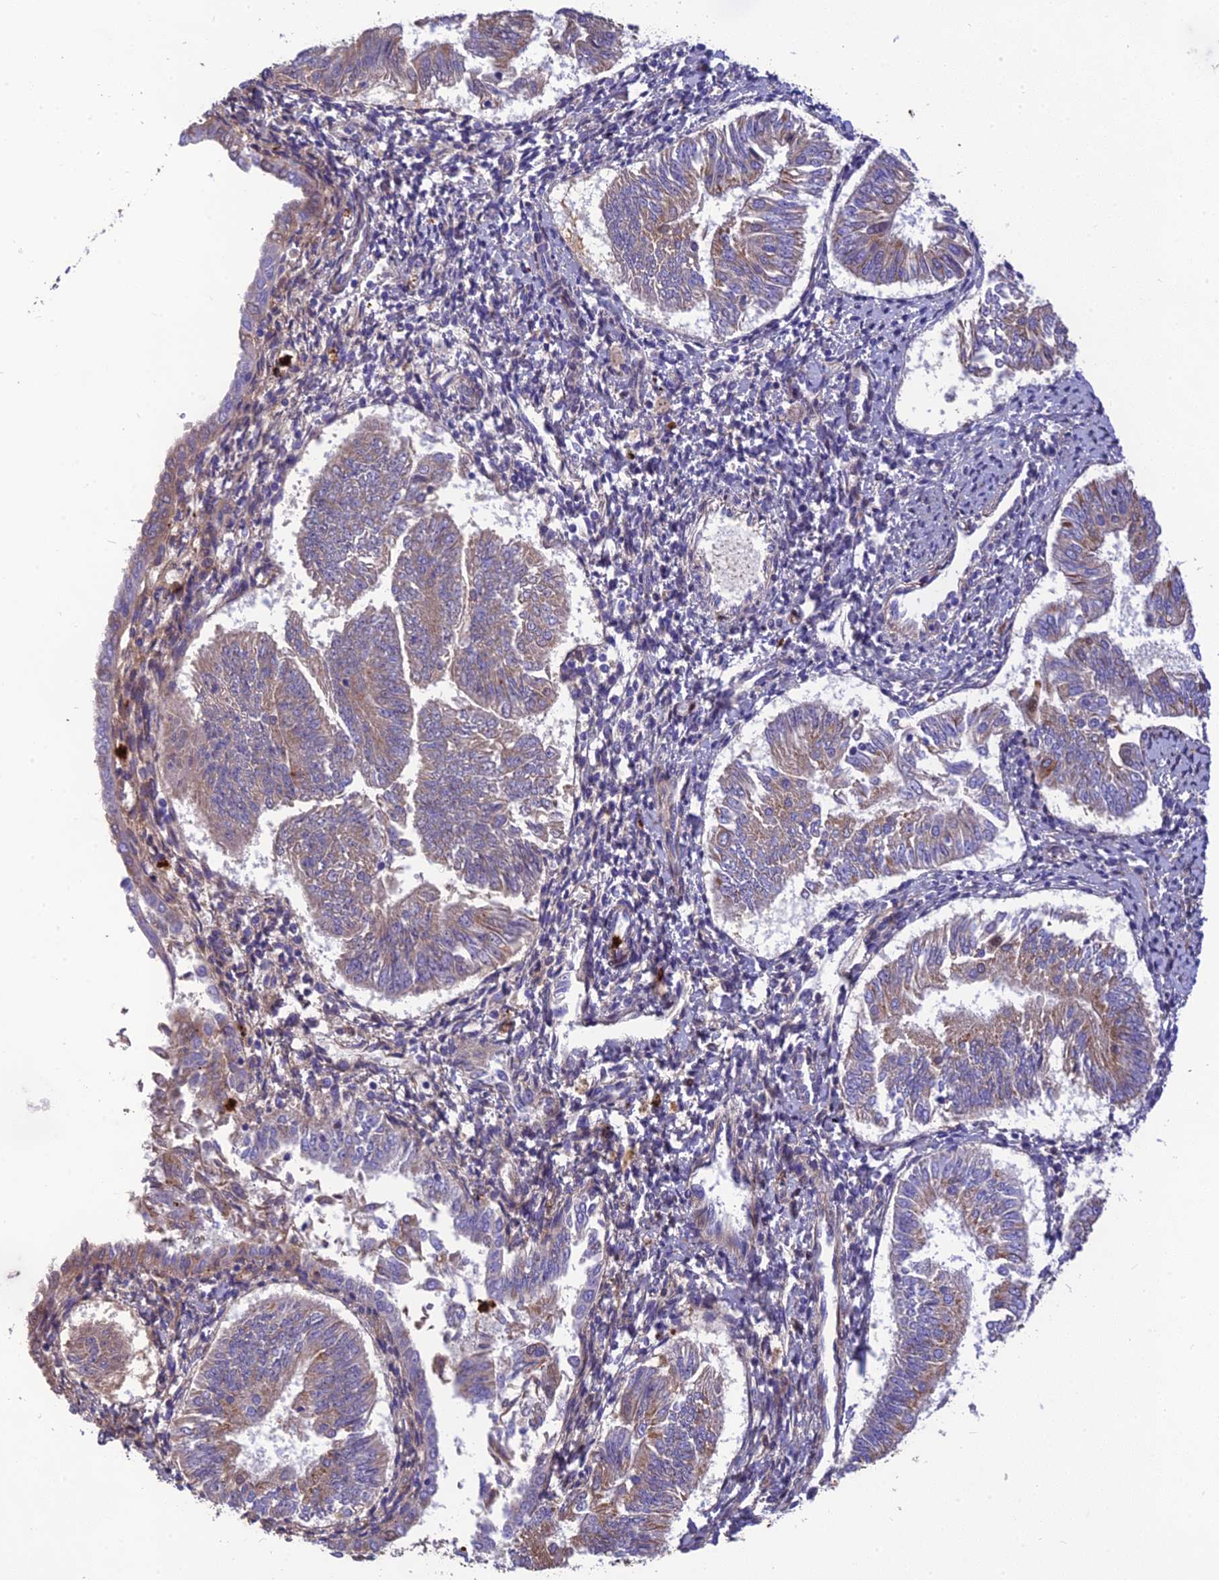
{"staining": {"intensity": "weak", "quantity": ">75%", "location": "cytoplasmic/membranous"}, "tissue": "endometrial cancer", "cell_type": "Tumor cells", "image_type": "cancer", "snomed": [{"axis": "morphology", "description": "Adenocarcinoma, NOS"}, {"axis": "topography", "description": "Endometrium"}], "caption": "Immunohistochemistry (IHC) of endometrial cancer displays low levels of weak cytoplasmic/membranous expression in approximately >75% of tumor cells.", "gene": "CPSF4L", "patient": {"sex": "female", "age": 58}}